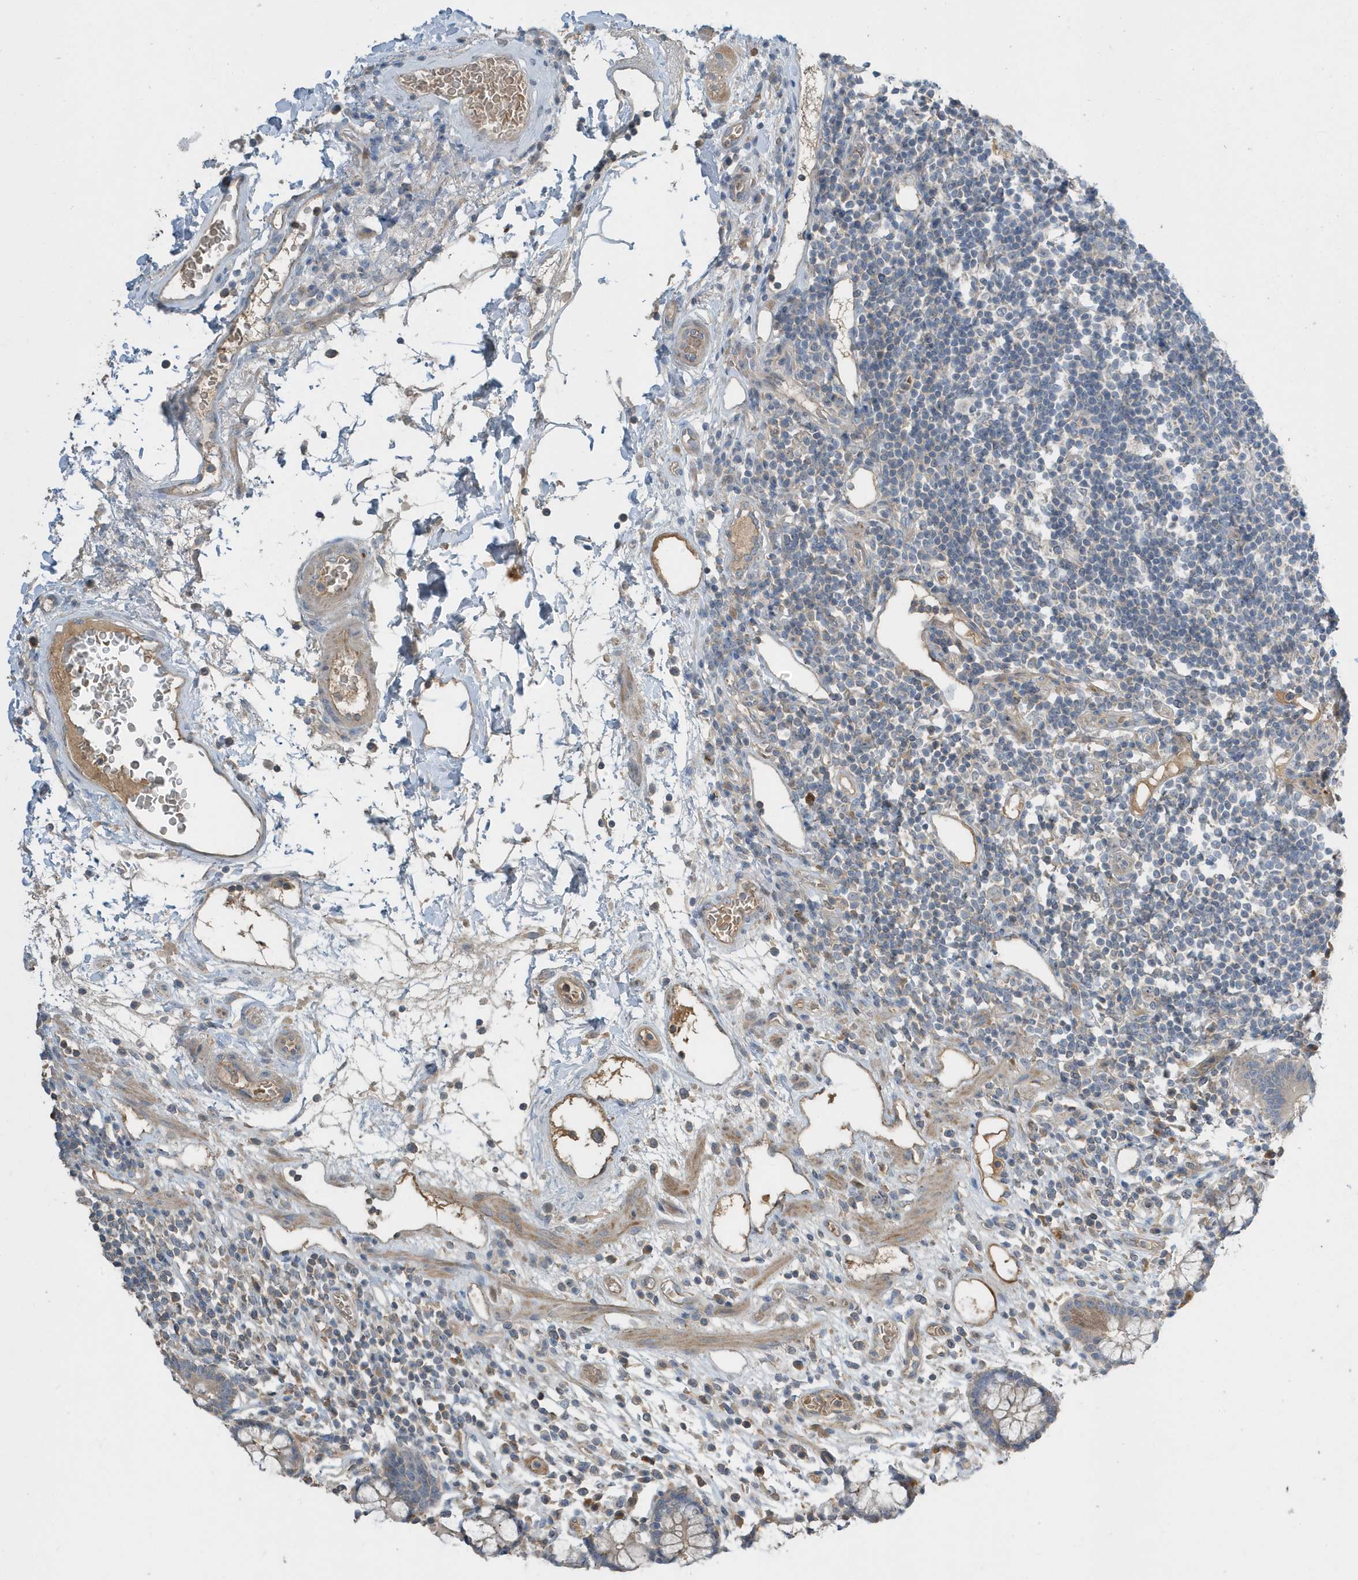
{"staining": {"intensity": "moderate", "quantity": ">75%", "location": "cytoplasmic/membranous"}, "tissue": "colon", "cell_type": "Endothelial cells", "image_type": "normal", "snomed": [{"axis": "morphology", "description": "Normal tissue, NOS"}, {"axis": "topography", "description": "Colon"}], "caption": "An IHC micrograph of unremarkable tissue is shown. Protein staining in brown labels moderate cytoplasmic/membranous positivity in colon within endothelial cells. Using DAB (brown) and hematoxylin (blue) stains, captured at high magnification using brightfield microscopy.", "gene": "USP53", "patient": {"sex": "female", "age": 79}}